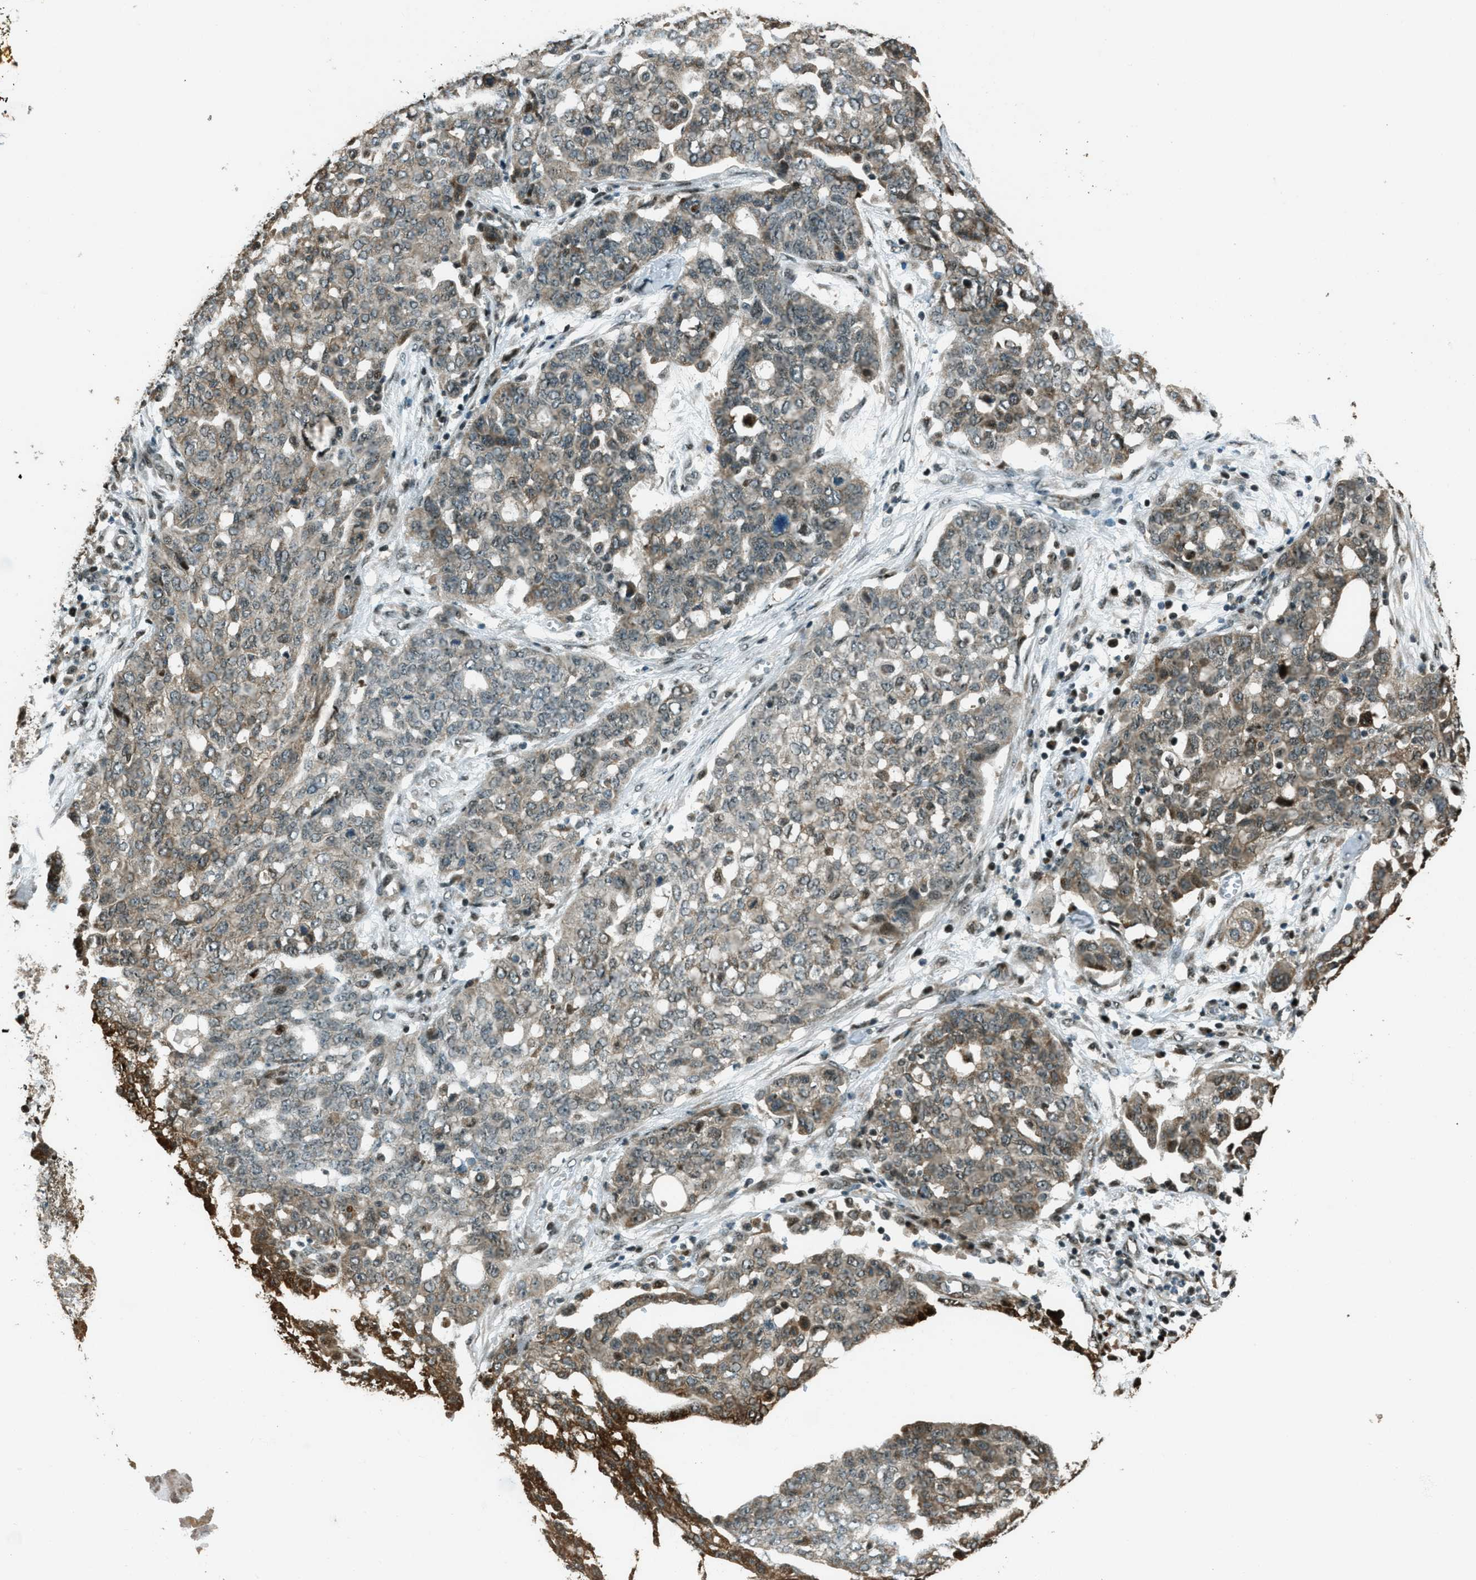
{"staining": {"intensity": "moderate", "quantity": "25%-75%", "location": "cytoplasmic/membranous,nuclear"}, "tissue": "ovarian cancer", "cell_type": "Tumor cells", "image_type": "cancer", "snomed": [{"axis": "morphology", "description": "Cystadenocarcinoma, serous, NOS"}, {"axis": "topography", "description": "Soft tissue"}, {"axis": "topography", "description": "Ovary"}], "caption": "Human serous cystadenocarcinoma (ovarian) stained for a protein (brown) demonstrates moderate cytoplasmic/membranous and nuclear positive expression in approximately 25%-75% of tumor cells.", "gene": "TARDBP", "patient": {"sex": "female", "age": 57}}